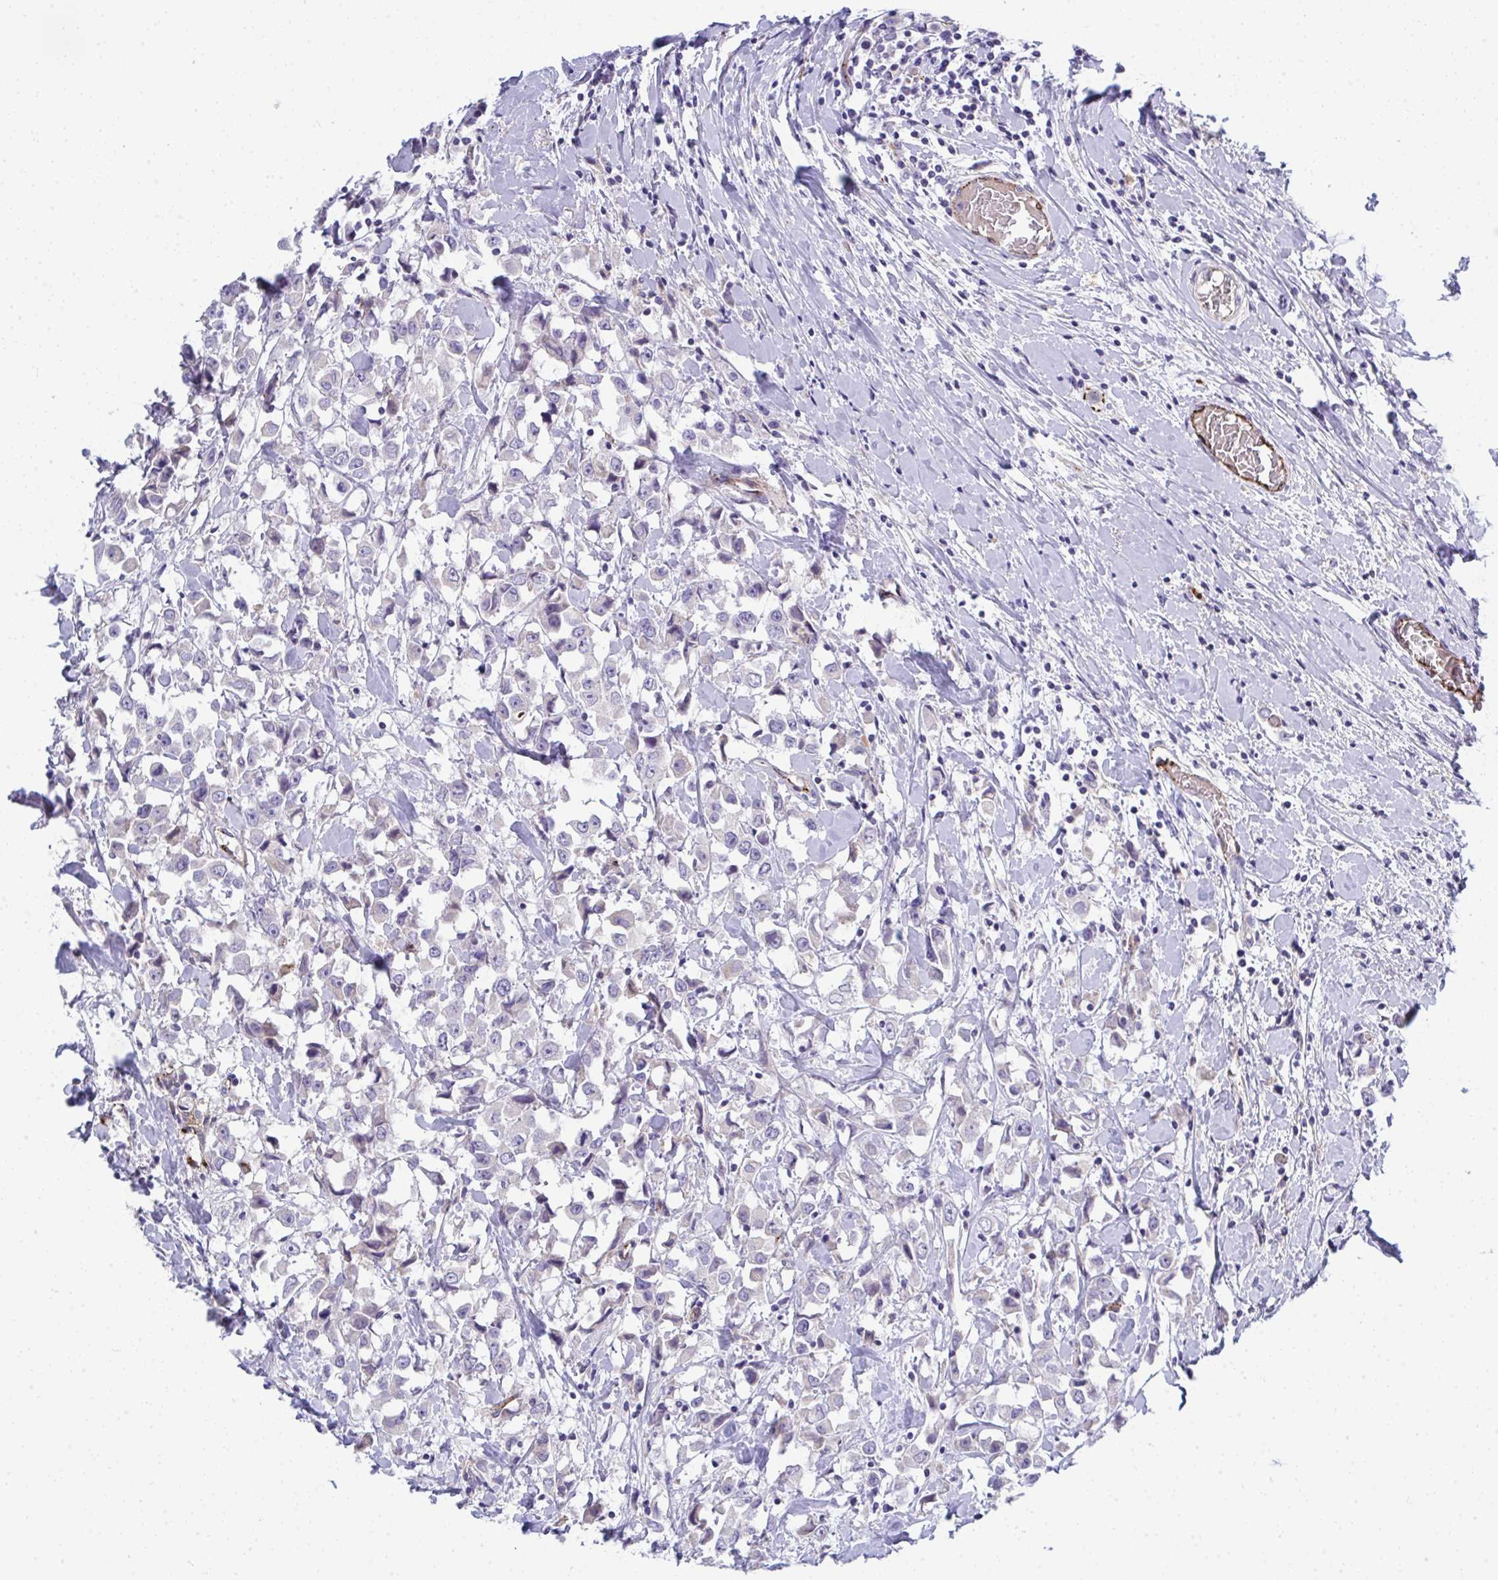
{"staining": {"intensity": "negative", "quantity": "none", "location": "none"}, "tissue": "breast cancer", "cell_type": "Tumor cells", "image_type": "cancer", "snomed": [{"axis": "morphology", "description": "Duct carcinoma"}, {"axis": "topography", "description": "Breast"}], "caption": "This is a micrograph of immunohistochemistry staining of infiltrating ductal carcinoma (breast), which shows no positivity in tumor cells.", "gene": "TOR1AIP2", "patient": {"sex": "female", "age": 61}}